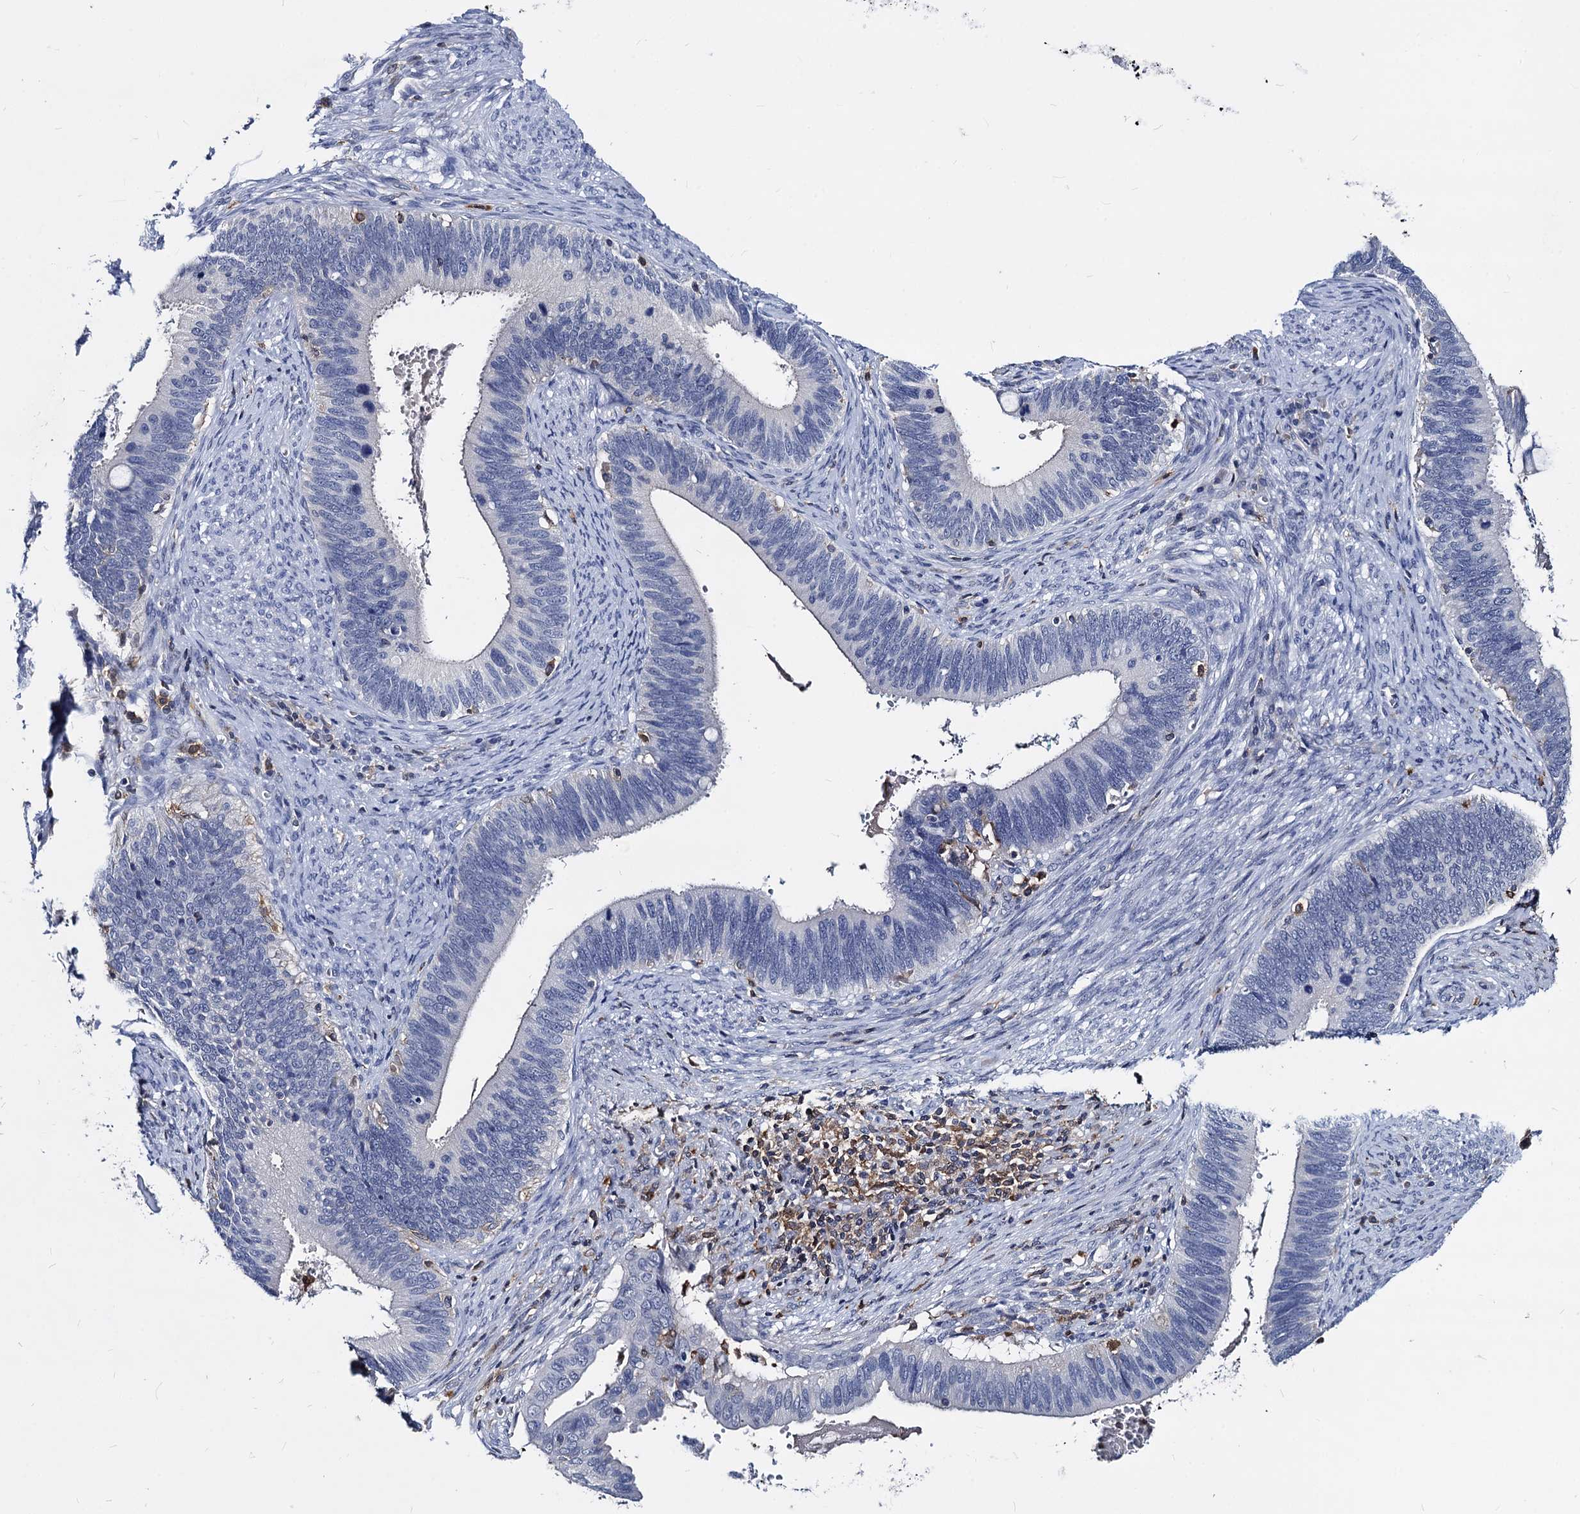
{"staining": {"intensity": "negative", "quantity": "none", "location": "none"}, "tissue": "cervical cancer", "cell_type": "Tumor cells", "image_type": "cancer", "snomed": [{"axis": "morphology", "description": "Adenocarcinoma, NOS"}, {"axis": "topography", "description": "Cervix"}], "caption": "This is an IHC micrograph of human adenocarcinoma (cervical). There is no expression in tumor cells.", "gene": "RHOG", "patient": {"sex": "female", "age": 42}}